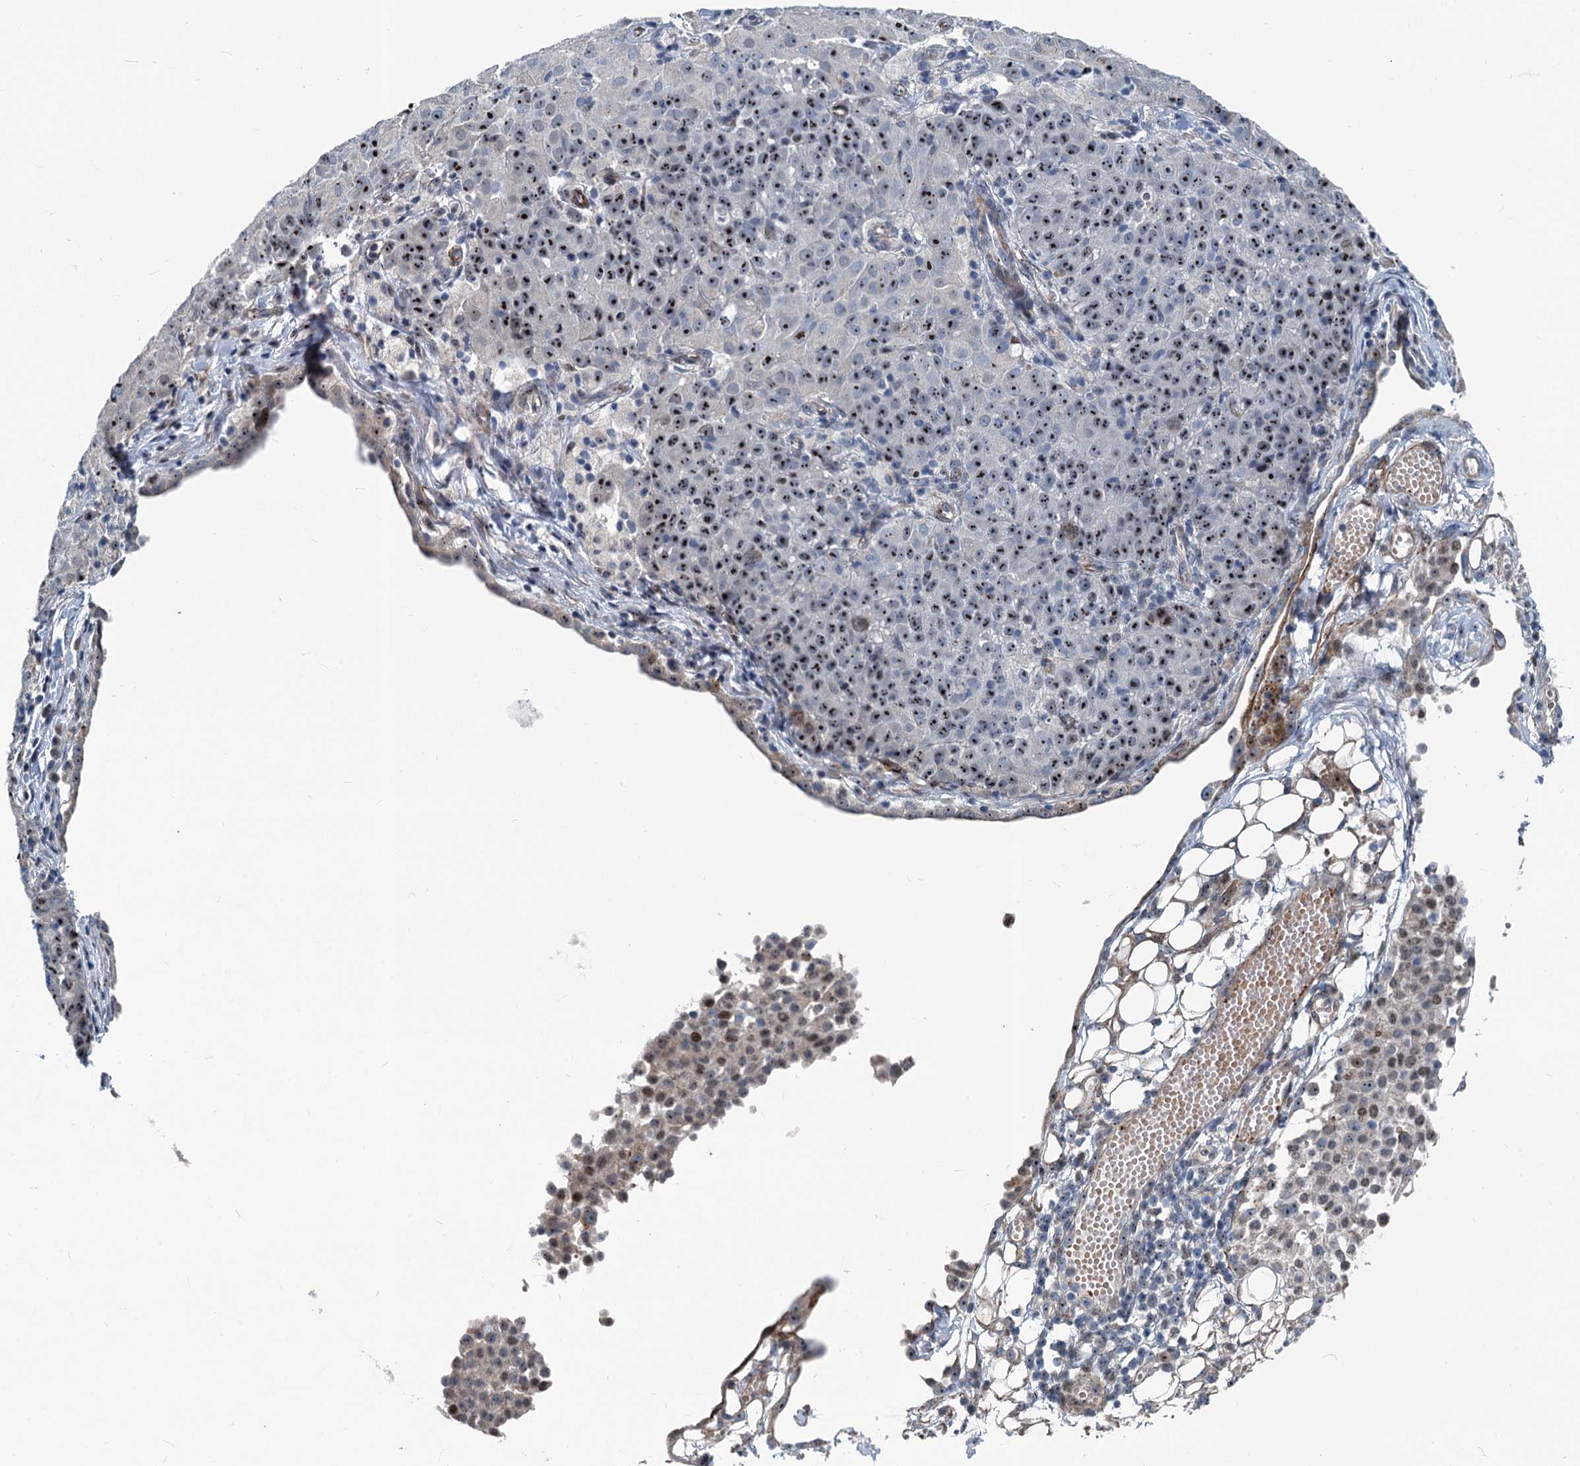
{"staining": {"intensity": "moderate", "quantity": ">75%", "location": "nuclear"}, "tissue": "ovarian cancer", "cell_type": "Tumor cells", "image_type": "cancer", "snomed": [{"axis": "morphology", "description": "Carcinoma, endometroid"}, {"axis": "topography", "description": "Ovary"}], "caption": "Approximately >75% of tumor cells in ovarian cancer display moderate nuclear protein expression as visualized by brown immunohistochemical staining.", "gene": "ASXL3", "patient": {"sex": "female", "age": 42}}